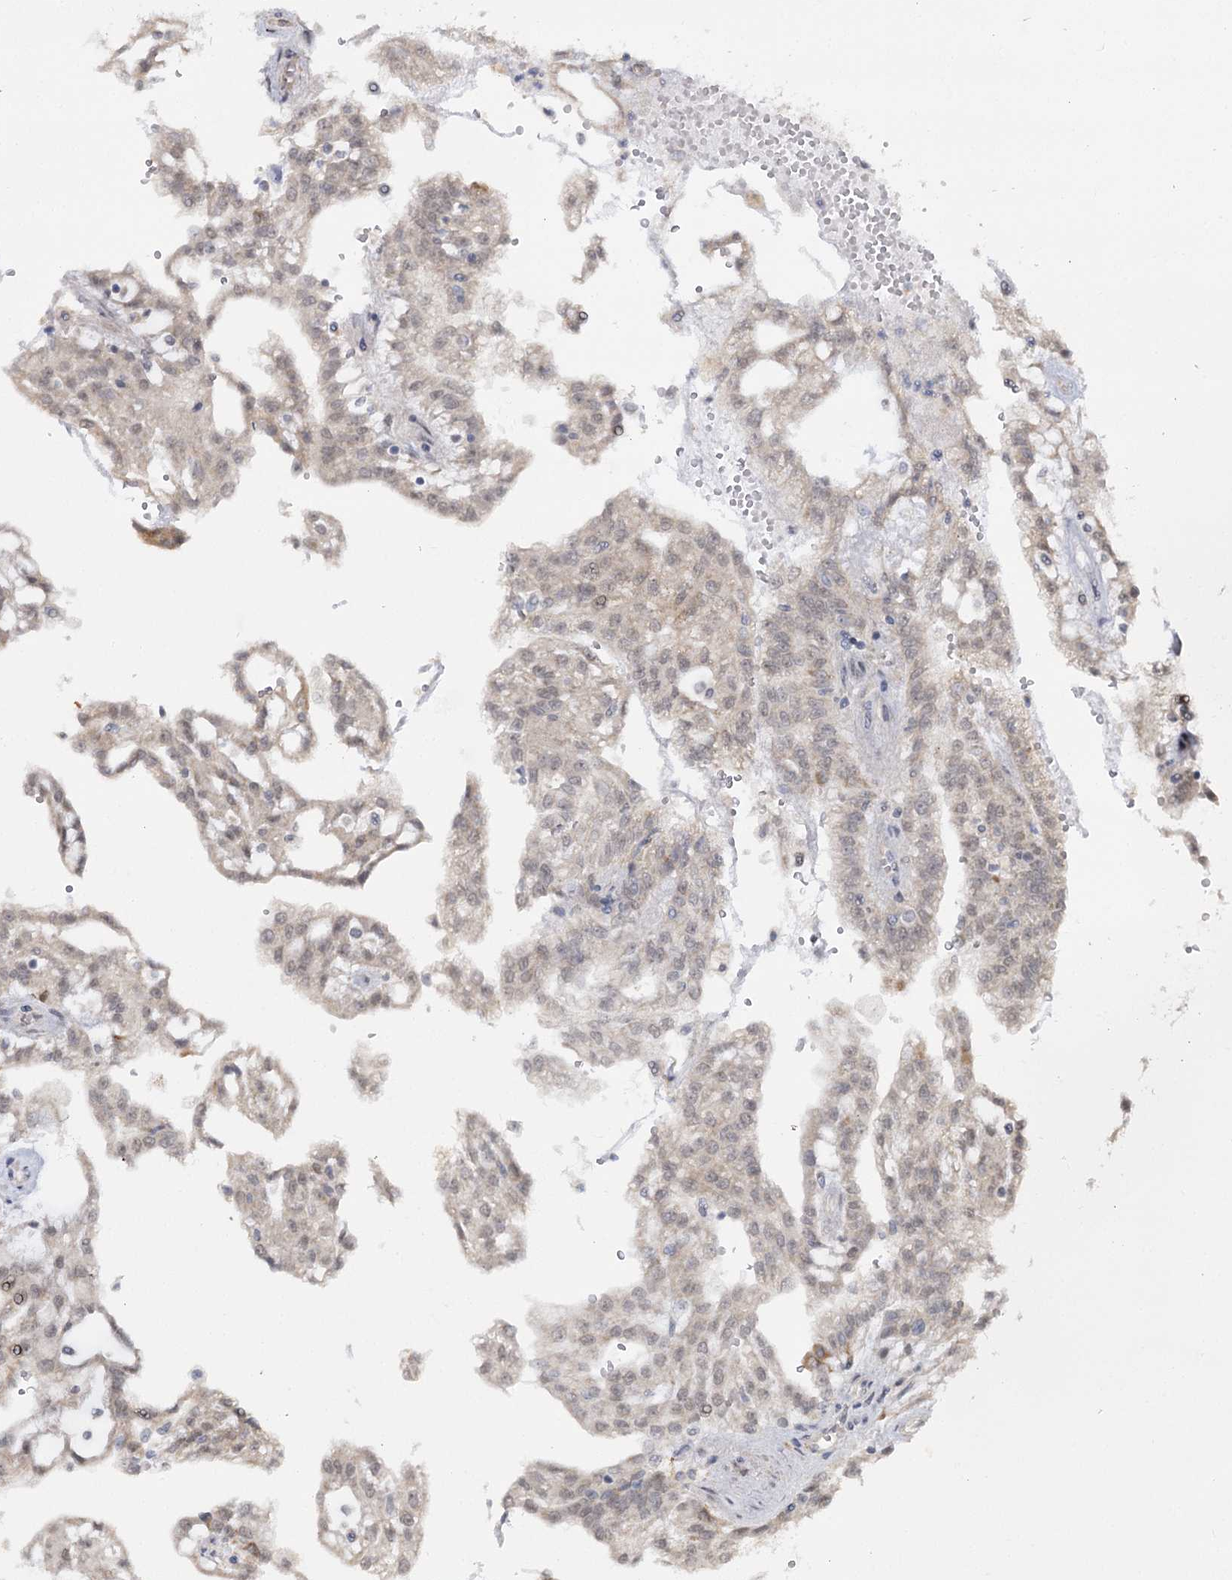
{"staining": {"intensity": "weak", "quantity": "<25%", "location": "nuclear"}, "tissue": "renal cancer", "cell_type": "Tumor cells", "image_type": "cancer", "snomed": [{"axis": "morphology", "description": "Adenocarcinoma, NOS"}, {"axis": "topography", "description": "Kidney"}], "caption": "Histopathology image shows no protein expression in tumor cells of adenocarcinoma (renal) tissue.", "gene": "TBC1D9B", "patient": {"sex": "male", "age": 63}}